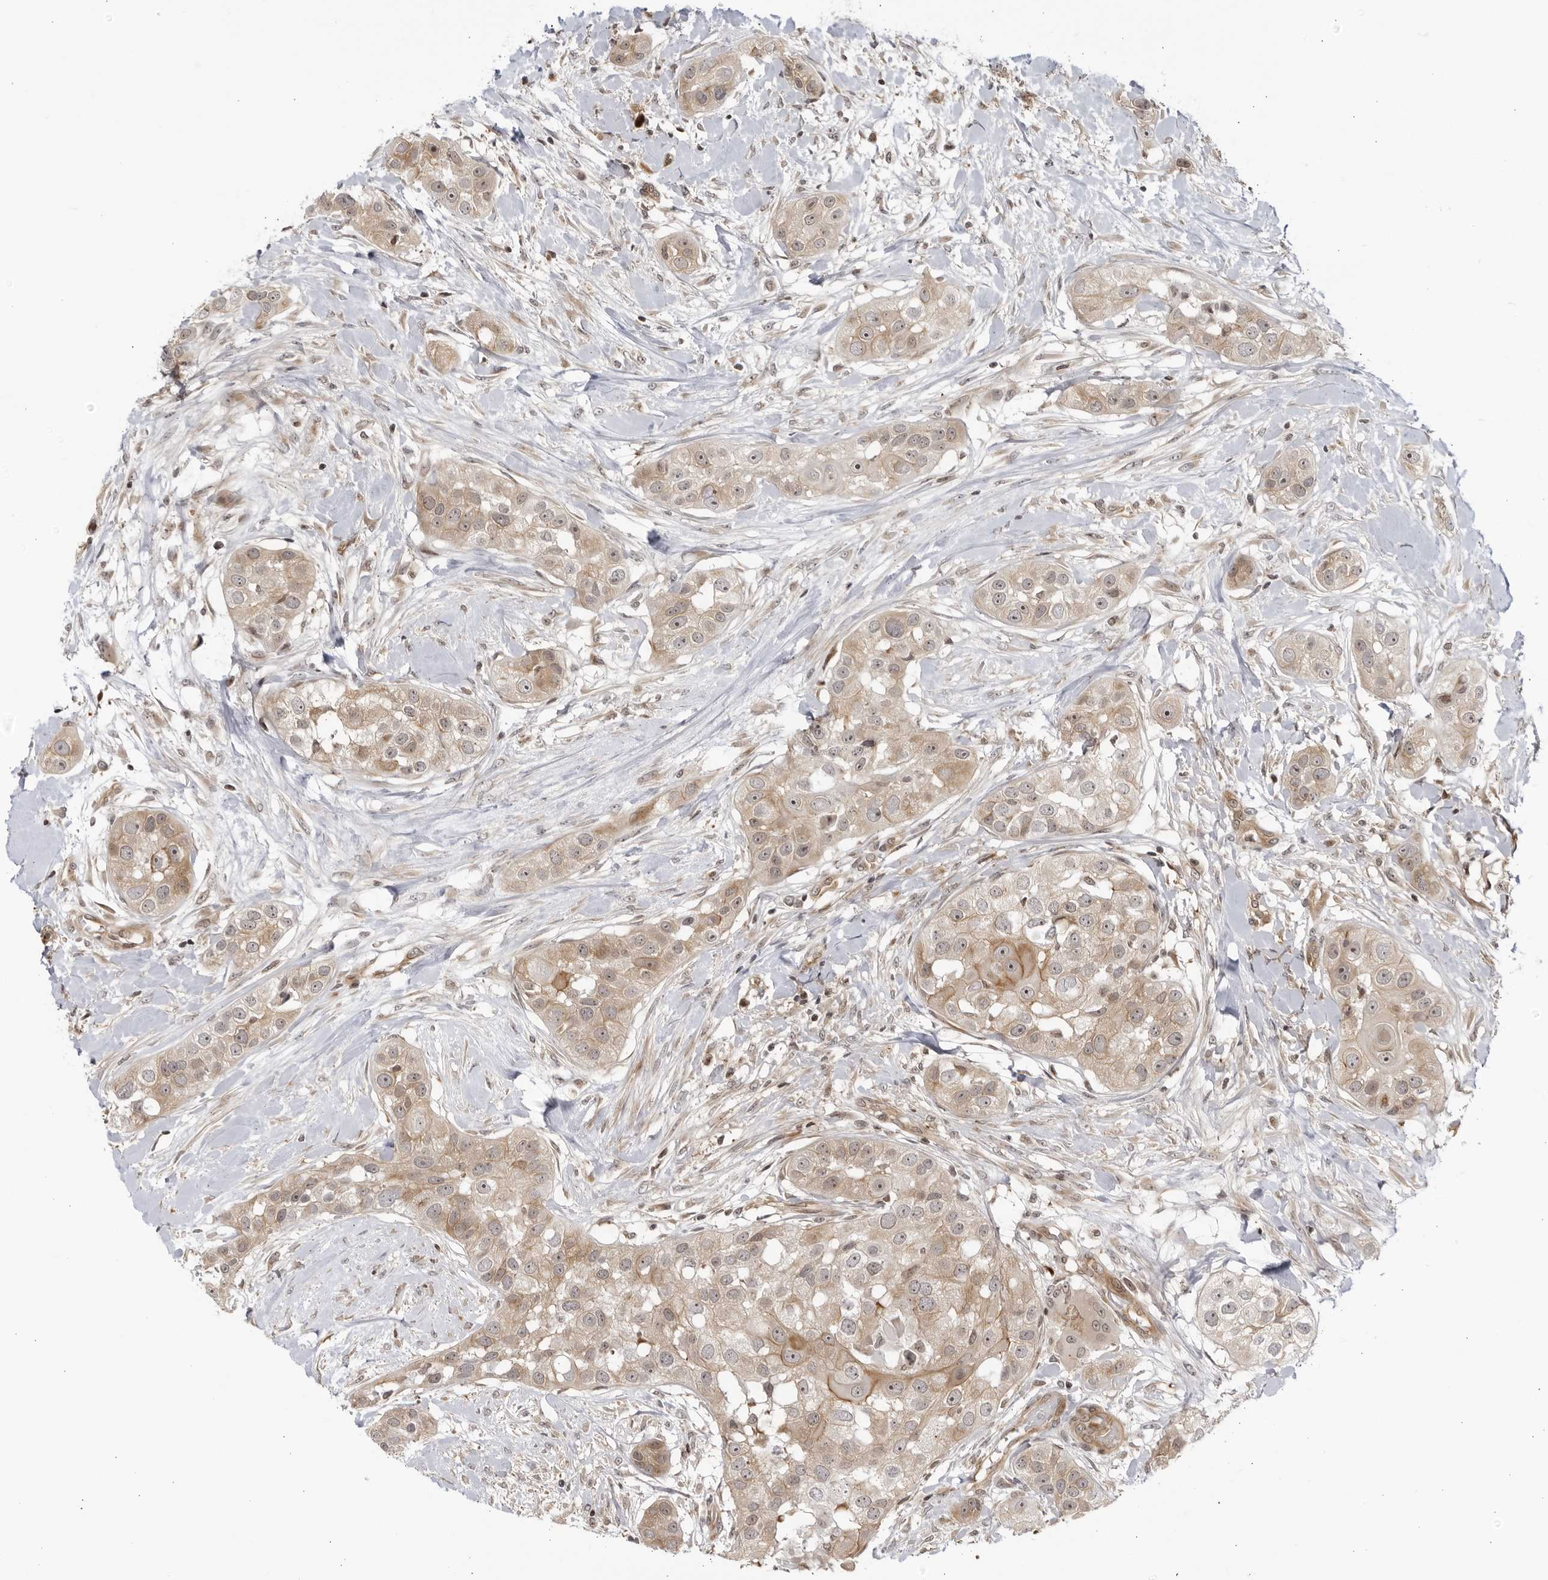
{"staining": {"intensity": "moderate", "quantity": ">75%", "location": "cytoplasmic/membranous,nuclear"}, "tissue": "head and neck cancer", "cell_type": "Tumor cells", "image_type": "cancer", "snomed": [{"axis": "morphology", "description": "Normal tissue, NOS"}, {"axis": "morphology", "description": "Squamous cell carcinoma, NOS"}, {"axis": "topography", "description": "Skeletal muscle"}, {"axis": "topography", "description": "Head-Neck"}], "caption": "Human squamous cell carcinoma (head and neck) stained with a protein marker shows moderate staining in tumor cells.", "gene": "CNBD1", "patient": {"sex": "male", "age": 51}}